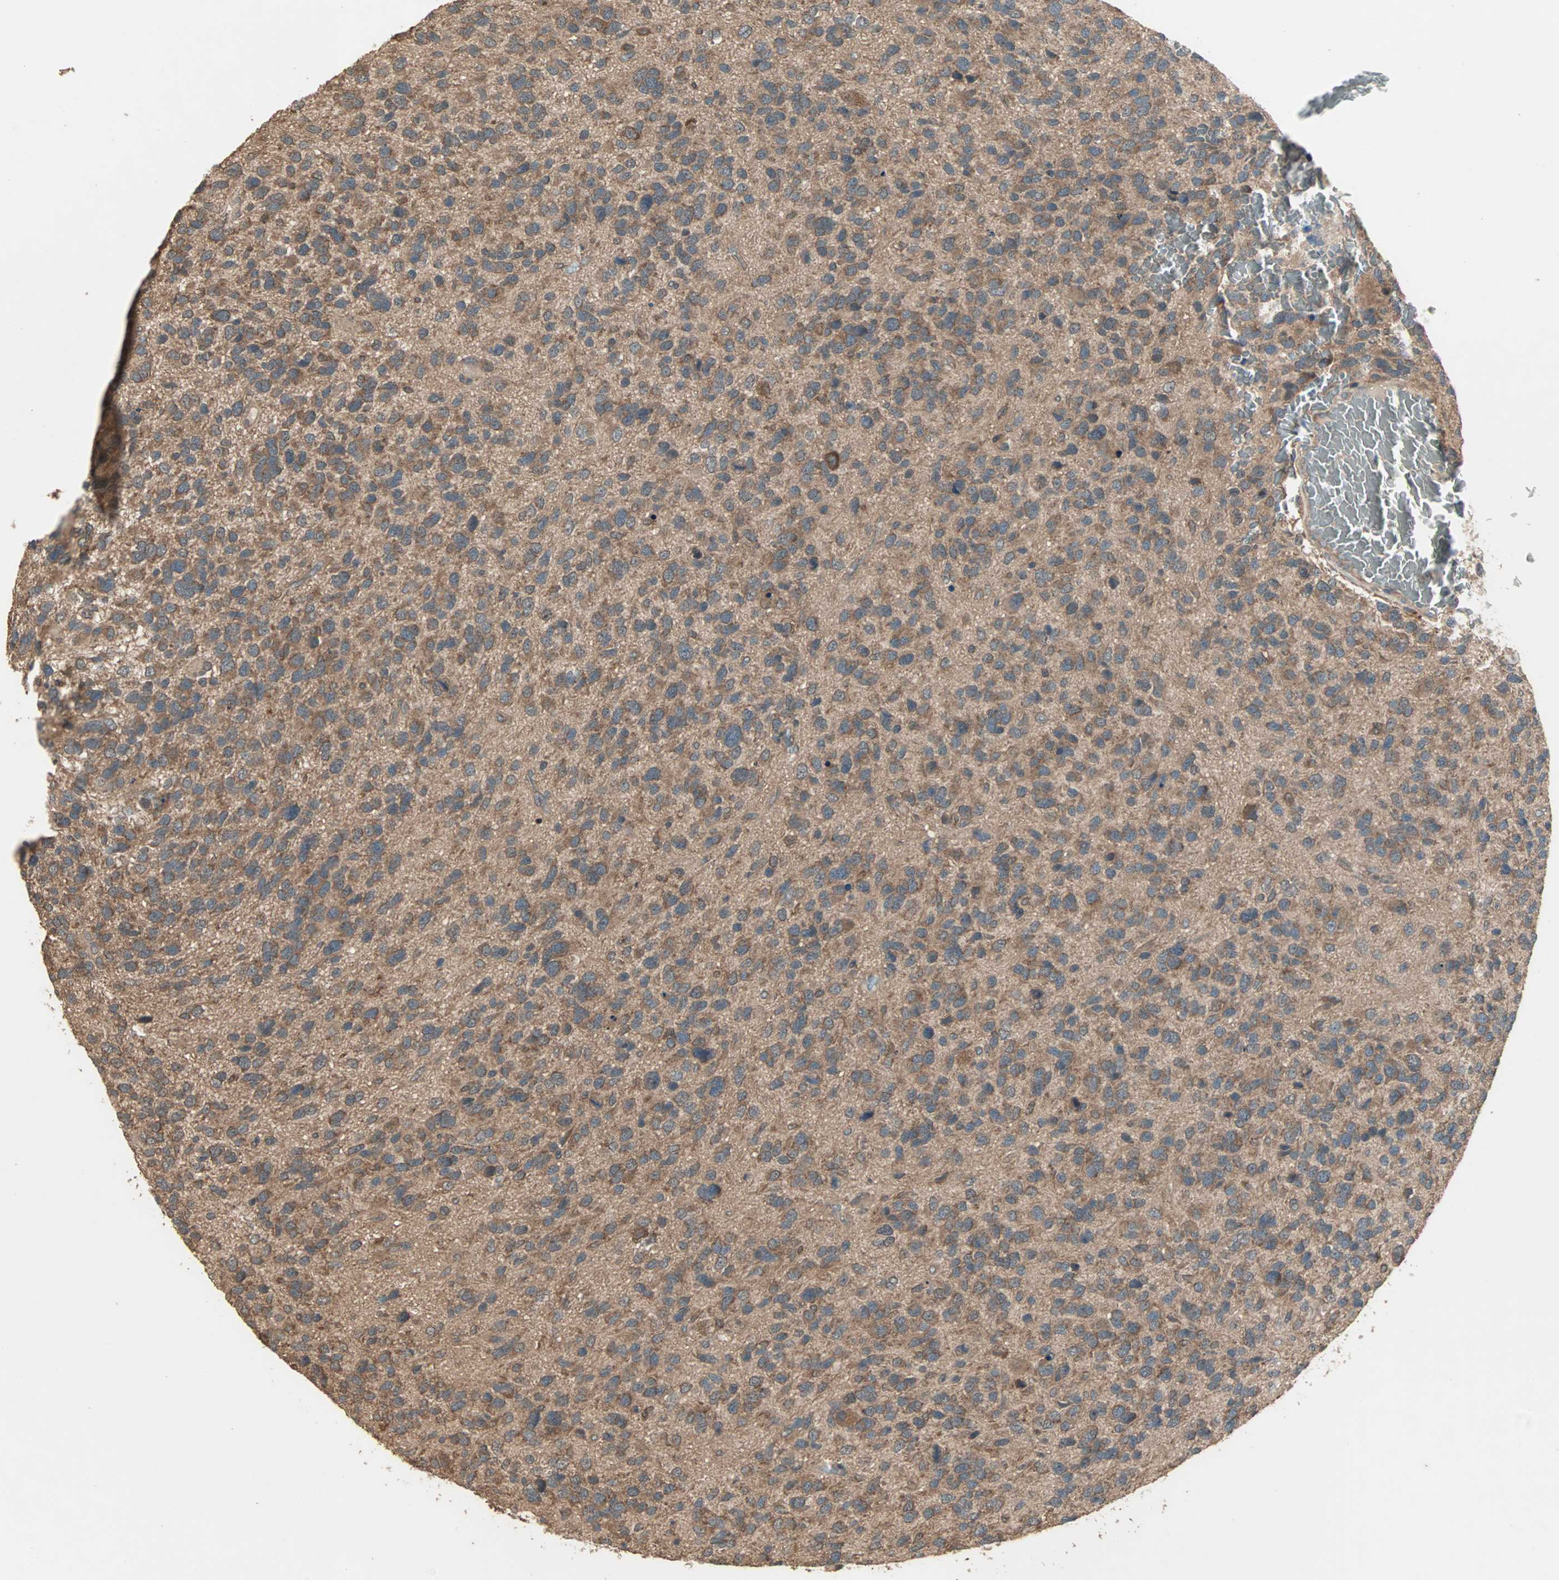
{"staining": {"intensity": "moderate", "quantity": ">75%", "location": "cytoplasmic/membranous"}, "tissue": "glioma", "cell_type": "Tumor cells", "image_type": "cancer", "snomed": [{"axis": "morphology", "description": "Glioma, malignant, High grade"}, {"axis": "topography", "description": "Brain"}], "caption": "The photomicrograph demonstrates immunohistochemical staining of glioma. There is moderate cytoplasmic/membranous positivity is present in approximately >75% of tumor cells.", "gene": "UBAC1", "patient": {"sex": "female", "age": 58}}